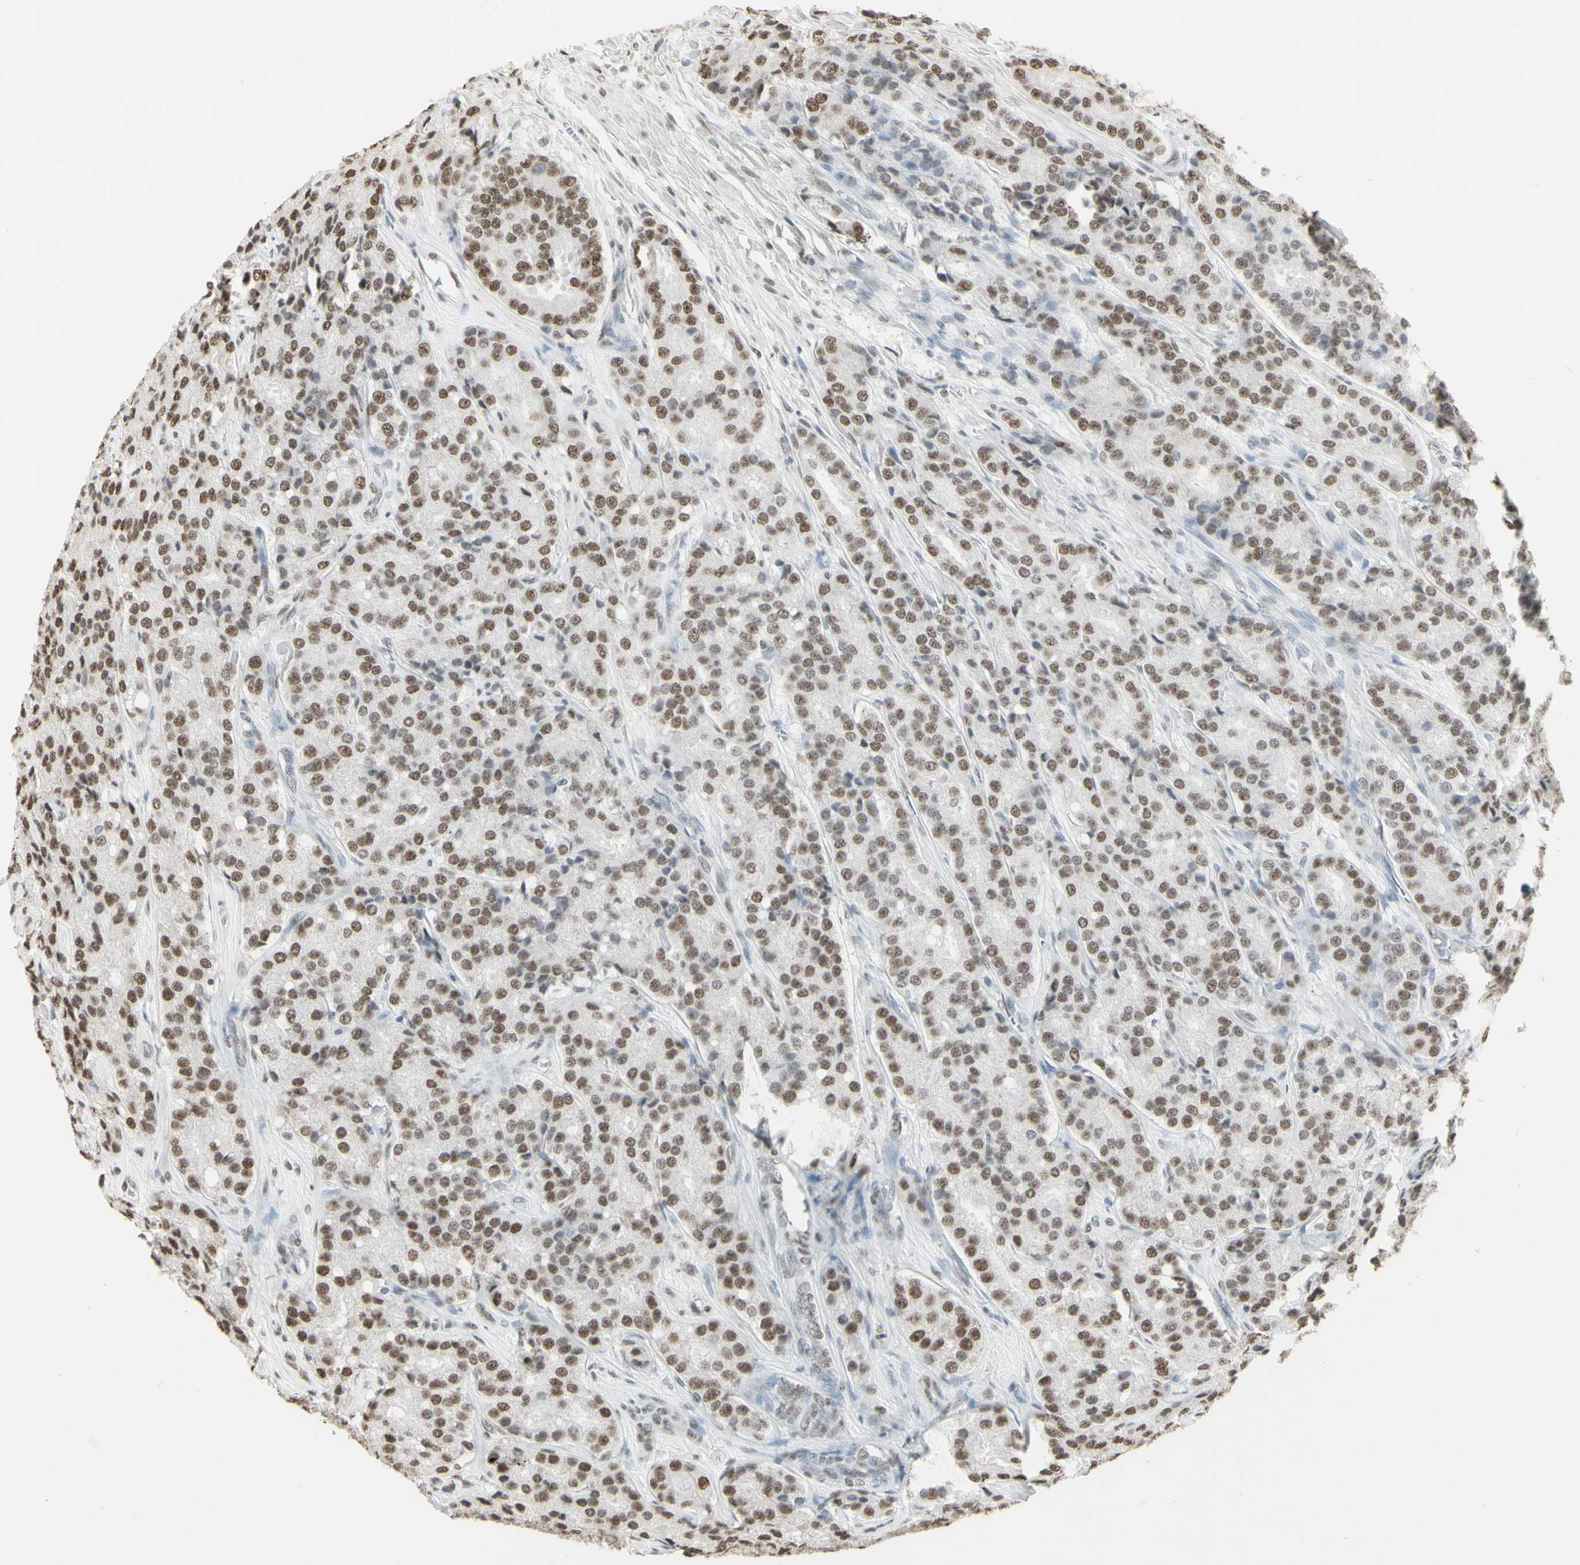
{"staining": {"intensity": "moderate", "quantity": ">75%", "location": "nuclear"}, "tissue": "prostate cancer", "cell_type": "Tumor cells", "image_type": "cancer", "snomed": [{"axis": "morphology", "description": "Adenocarcinoma, High grade"}, {"axis": "topography", "description": "Prostate"}], "caption": "DAB immunohistochemical staining of human prostate cancer (adenocarcinoma (high-grade)) demonstrates moderate nuclear protein expression in approximately >75% of tumor cells.", "gene": "TRIM28", "patient": {"sex": "male", "age": 65}}